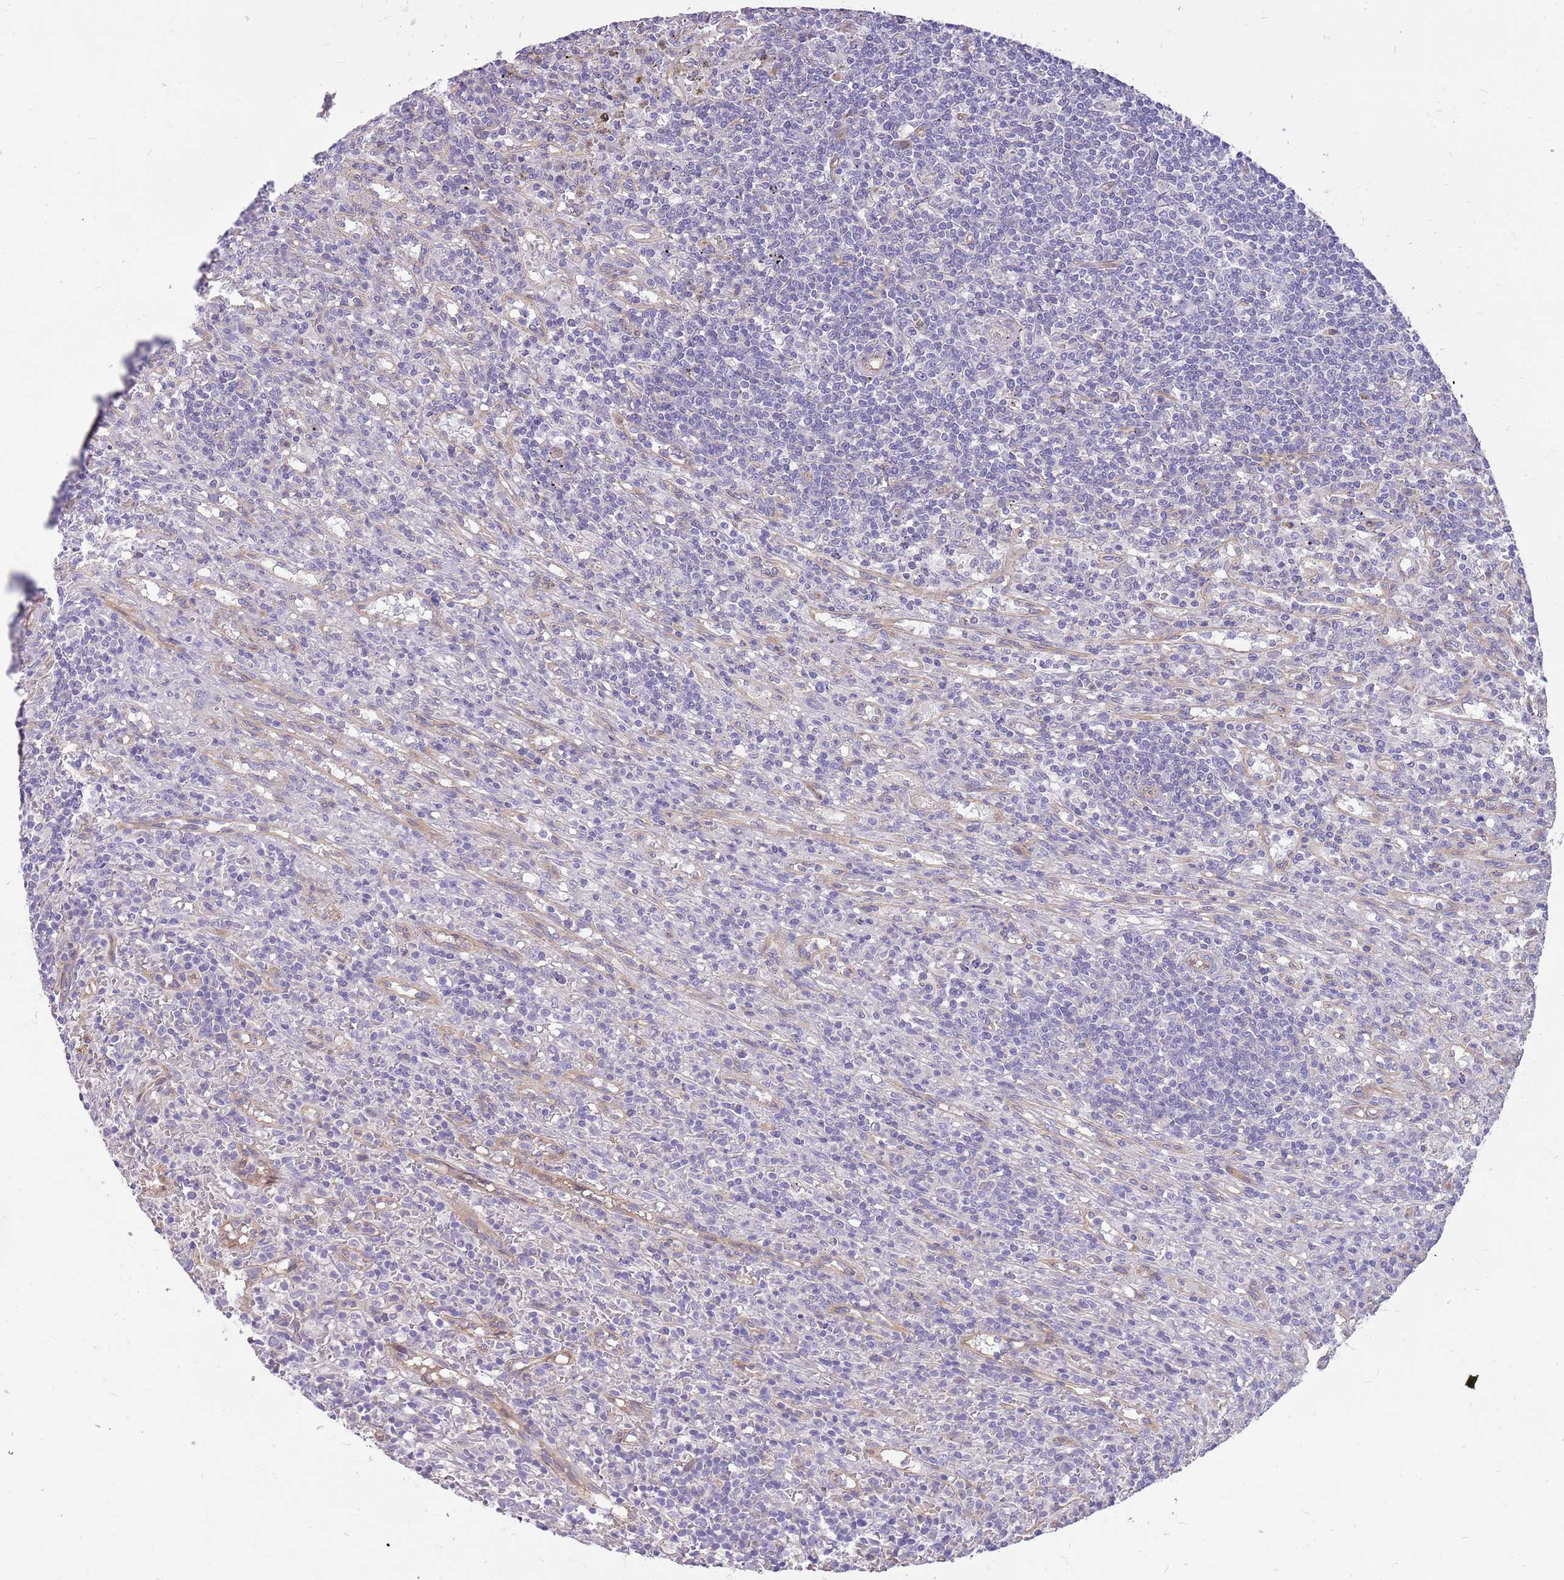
{"staining": {"intensity": "negative", "quantity": "none", "location": "none"}, "tissue": "lymphoma", "cell_type": "Tumor cells", "image_type": "cancer", "snomed": [{"axis": "morphology", "description": "Malignant lymphoma, non-Hodgkin's type, Low grade"}, {"axis": "topography", "description": "Spleen"}], "caption": "Immunohistochemical staining of human lymphoma shows no significant expression in tumor cells.", "gene": "NTN4", "patient": {"sex": "male", "age": 76}}